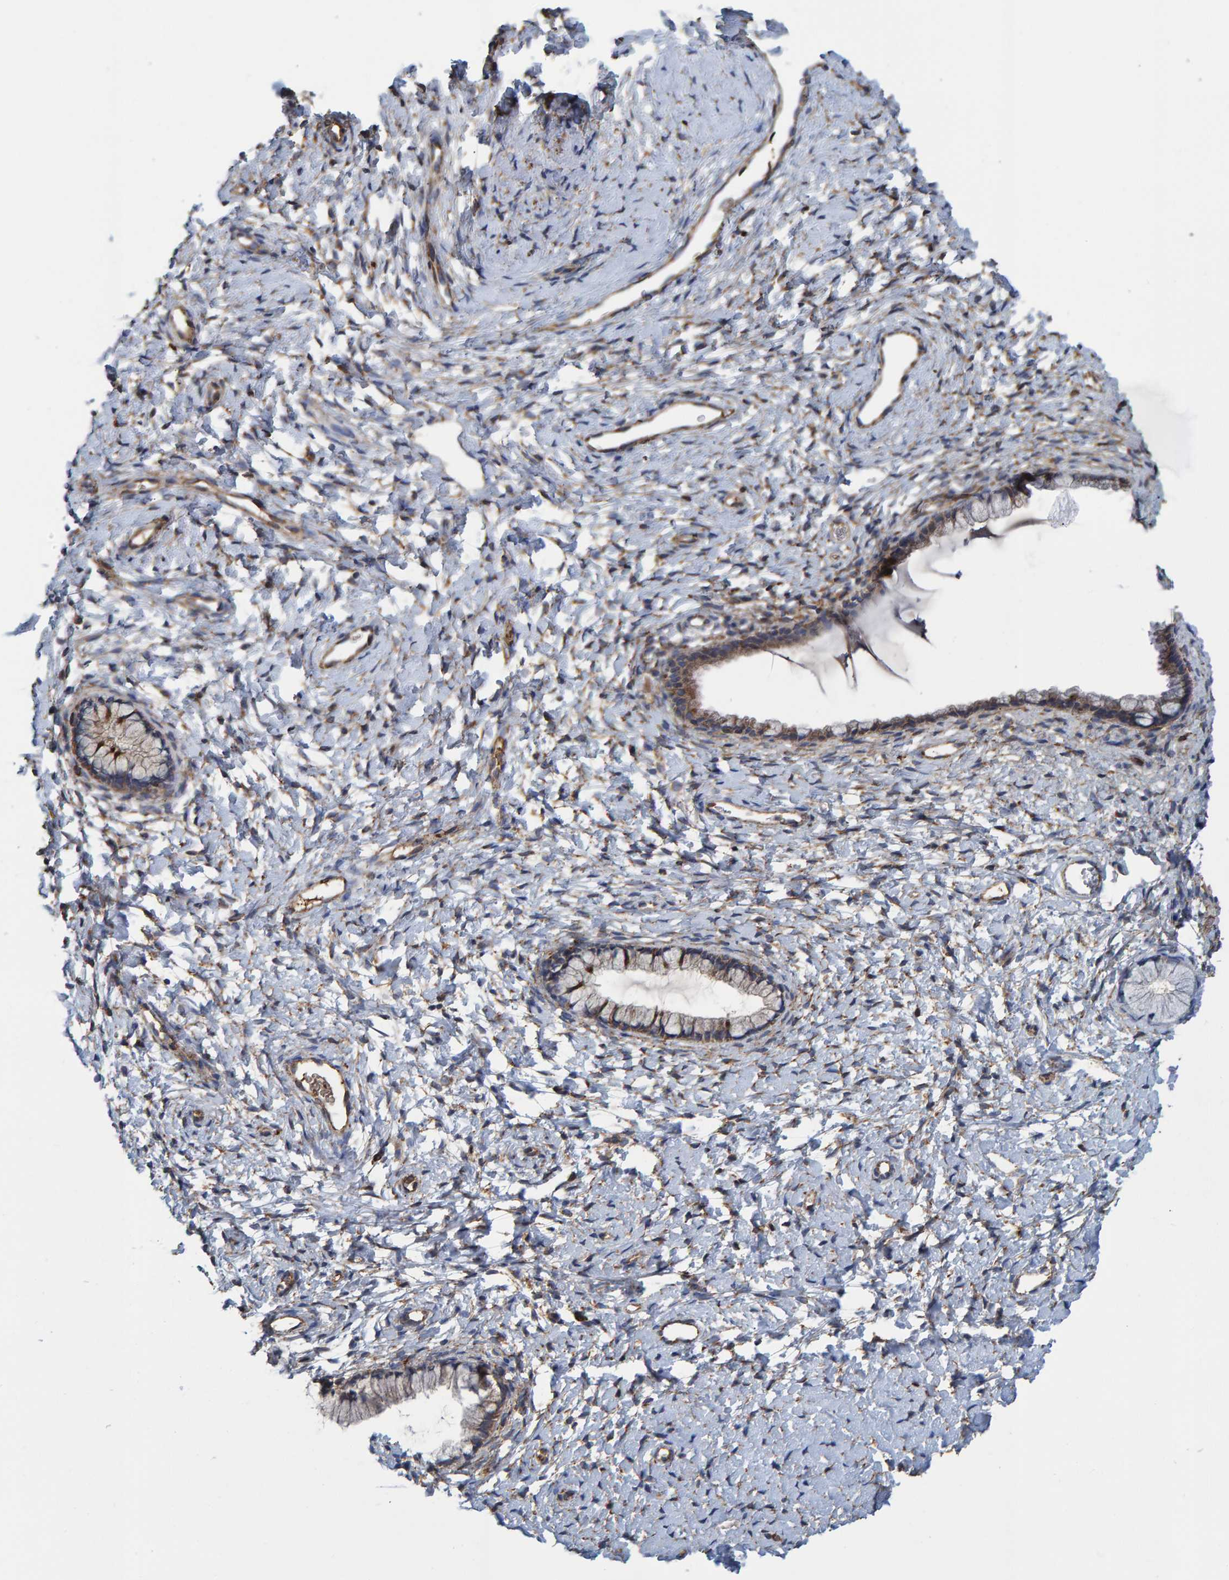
{"staining": {"intensity": "moderate", "quantity": "25%-75%", "location": "cytoplasmic/membranous"}, "tissue": "cervix", "cell_type": "Glandular cells", "image_type": "normal", "snomed": [{"axis": "morphology", "description": "Normal tissue, NOS"}, {"axis": "topography", "description": "Cervix"}], "caption": "IHC histopathology image of unremarkable human cervix stained for a protein (brown), which shows medium levels of moderate cytoplasmic/membranous expression in about 25%-75% of glandular cells.", "gene": "LRSAM1", "patient": {"sex": "female", "age": 72}}